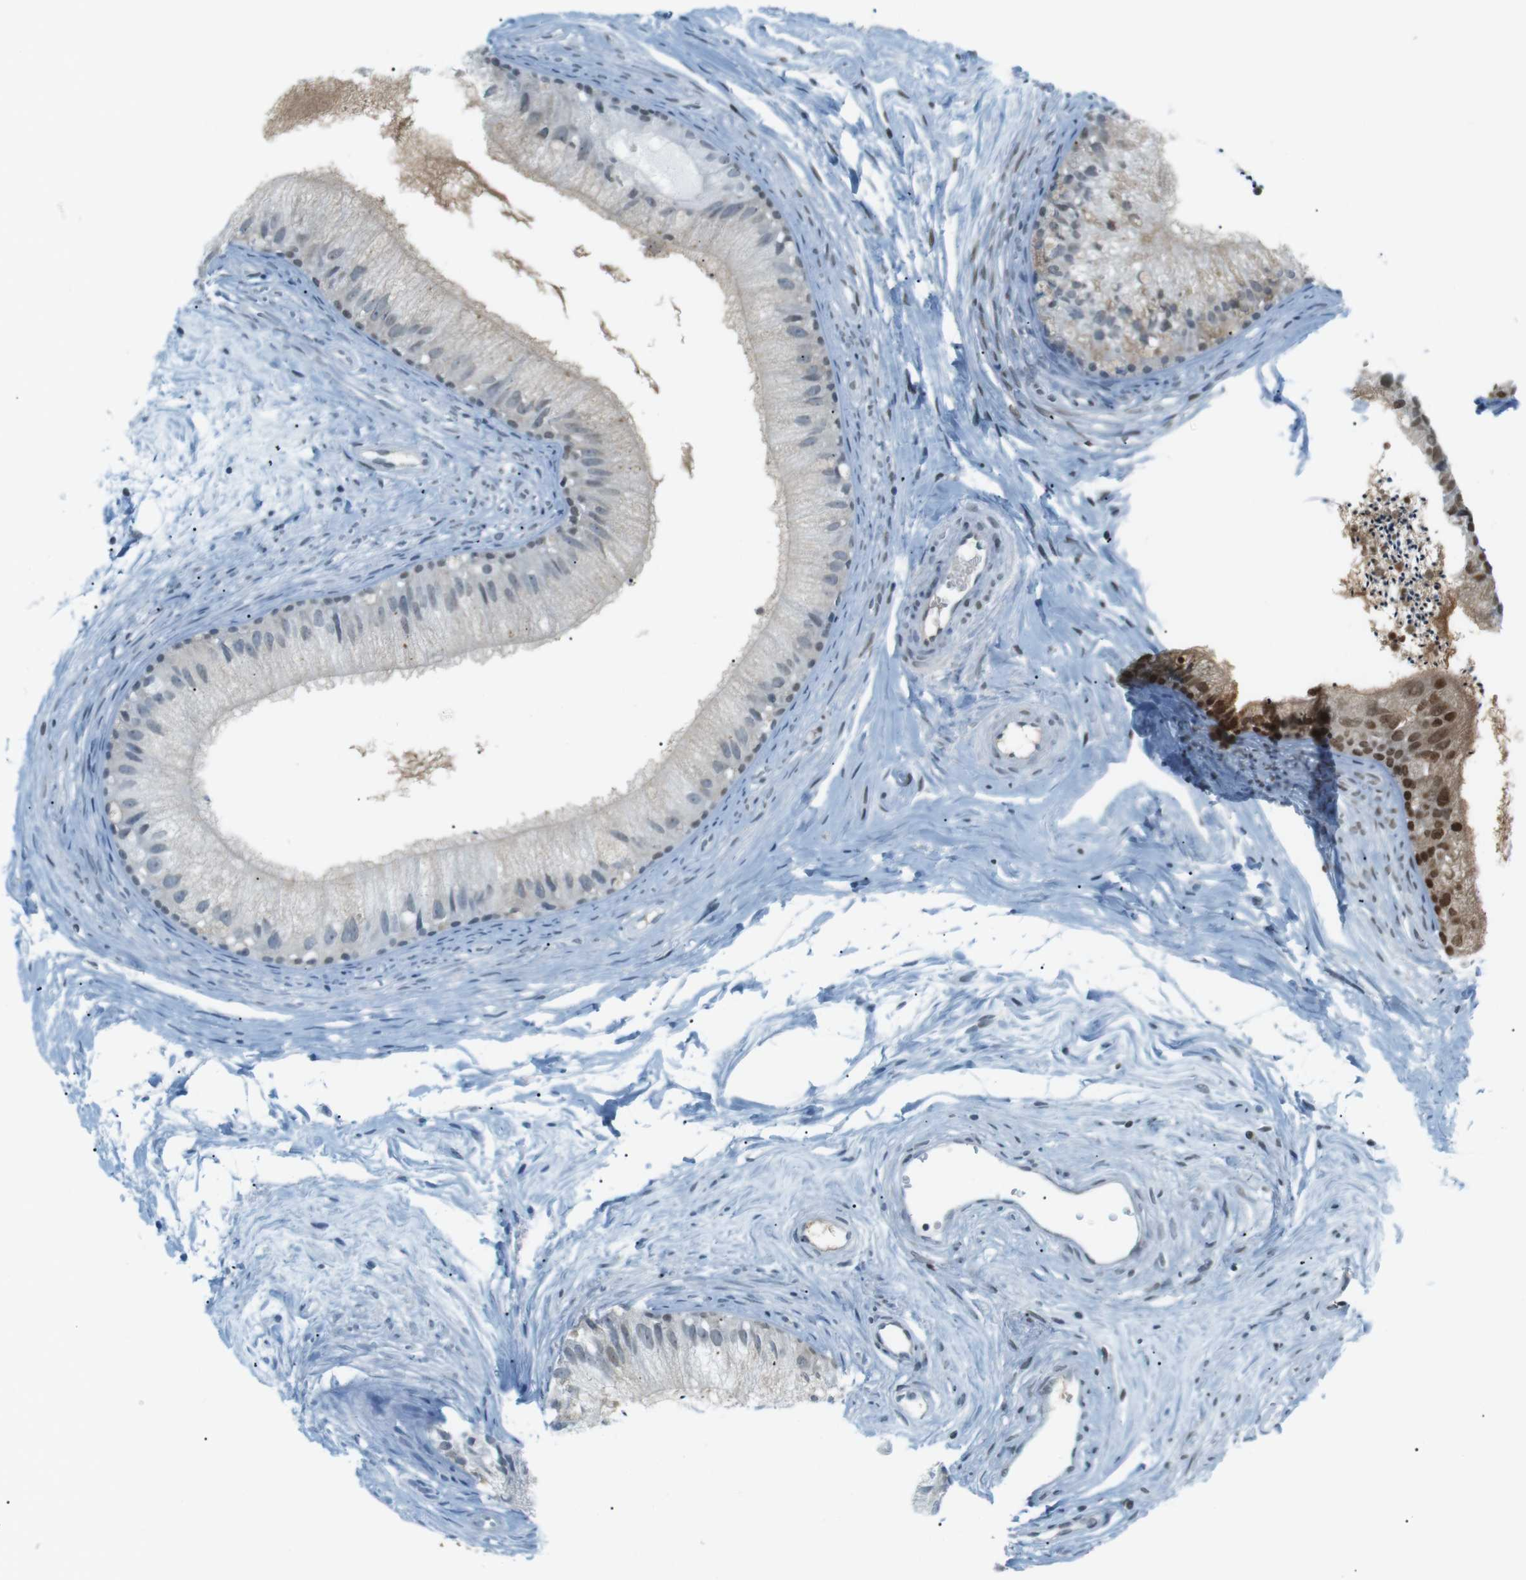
{"staining": {"intensity": "negative", "quantity": "none", "location": "none"}, "tissue": "epididymis", "cell_type": "Glandular cells", "image_type": "normal", "snomed": [{"axis": "morphology", "description": "Normal tissue, NOS"}, {"axis": "topography", "description": "Epididymis"}], "caption": "Immunohistochemical staining of normal human epididymis reveals no significant expression in glandular cells.", "gene": "AZGP1", "patient": {"sex": "male", "age": 56}}